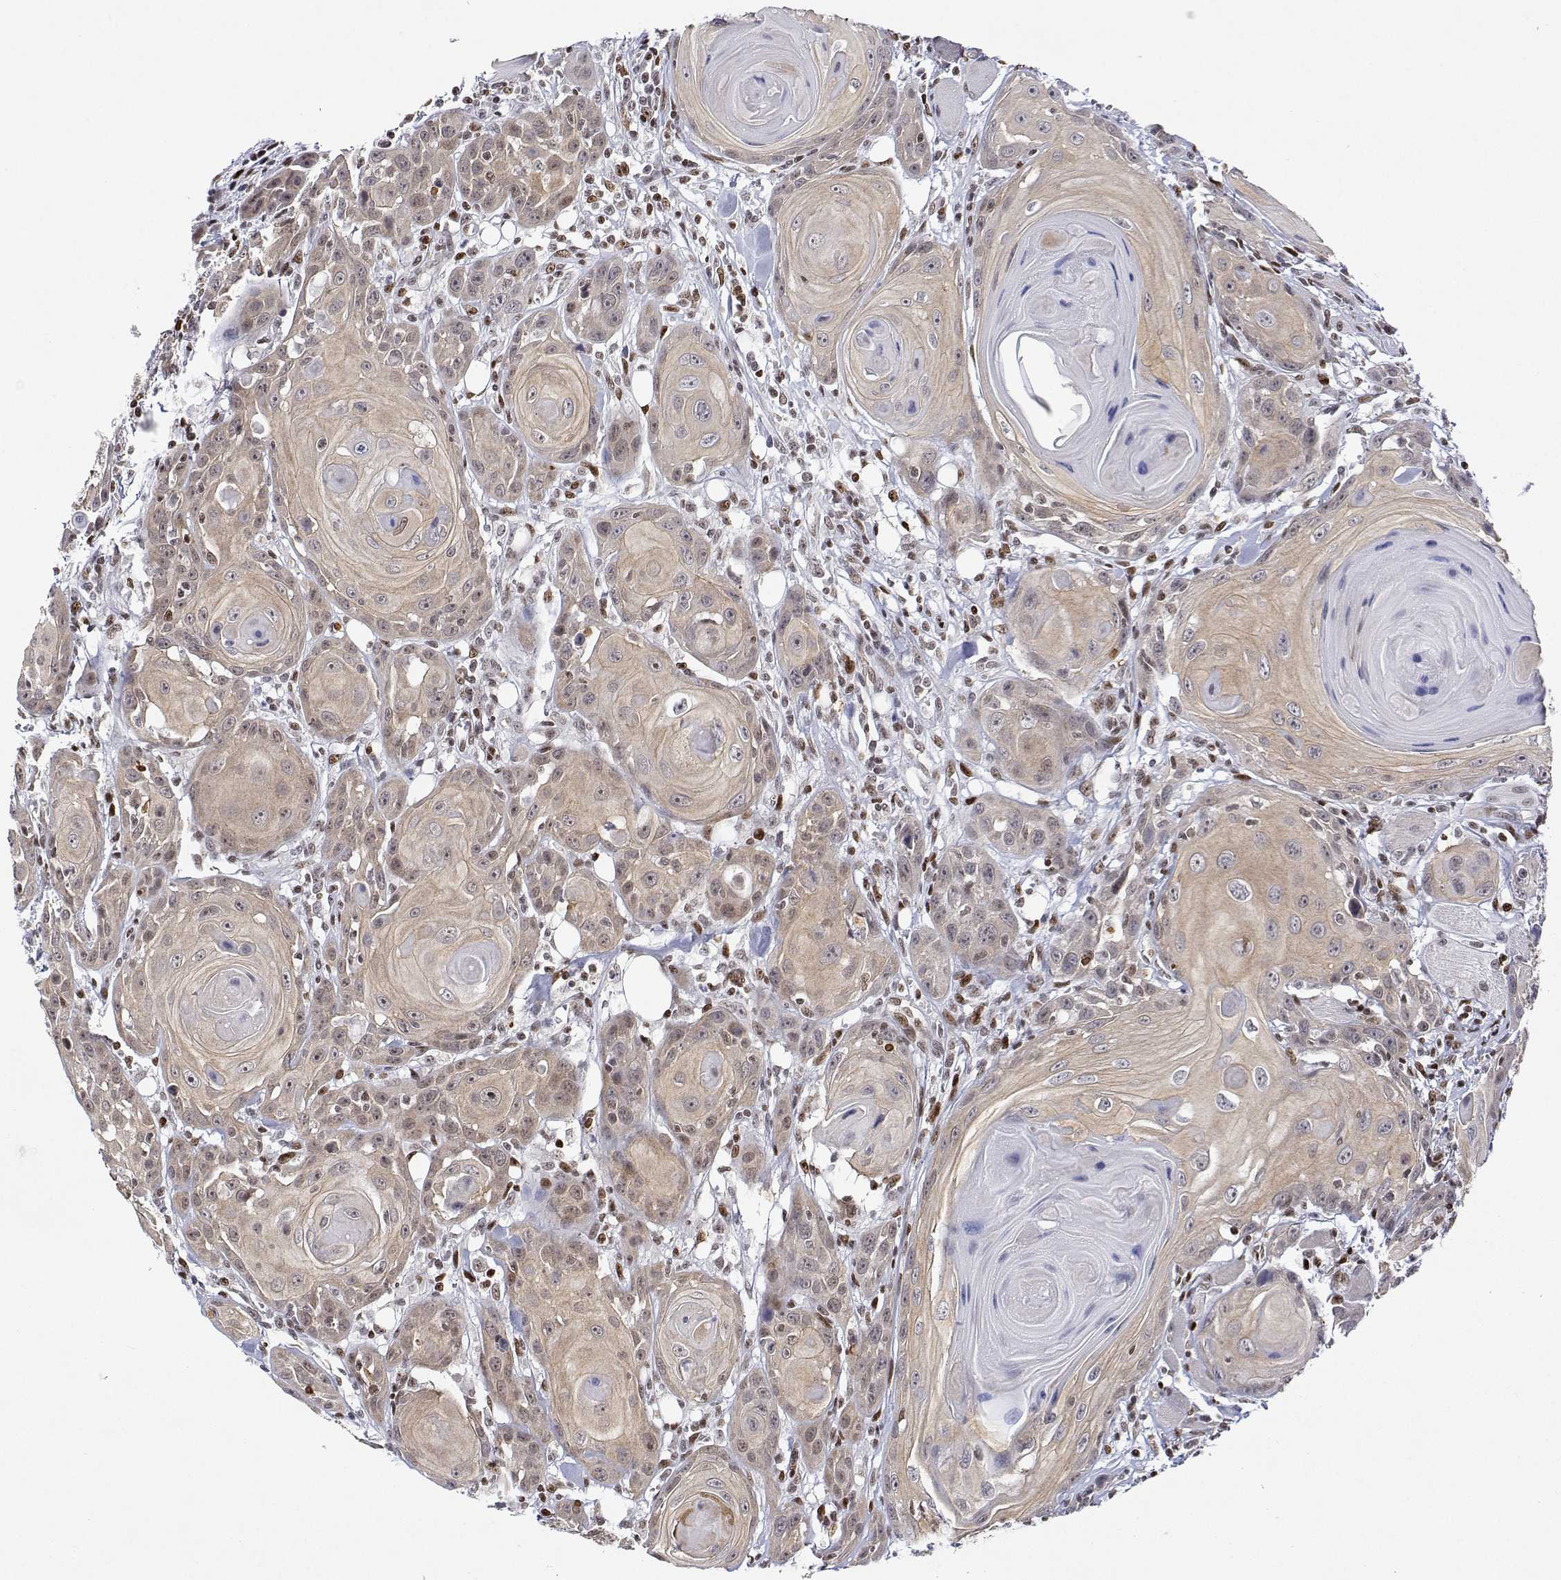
{"staining": {"intensity": "weak", "quantity": ">75%", "location": "cytoplasmic/membranous,nuclear"}, "tissue": "head and neck cancer", "cell_type": "Tumor cells", "image_type": "cancer", "snomed": [{"axis": "morphology", "description": "Squamous cell carcinoma, NOS"}, {"axis": "topography", "description": "Head-Neck"}], "caption": "This photomicrograph shows immunohistochemistry staining of head and neck cancer, with low weak cytoplasmic/membranous and nuclear staining in approximately >75% of tumor cells.", "gene": "XPC", "patient": {"sex": "female", "age": 80}}